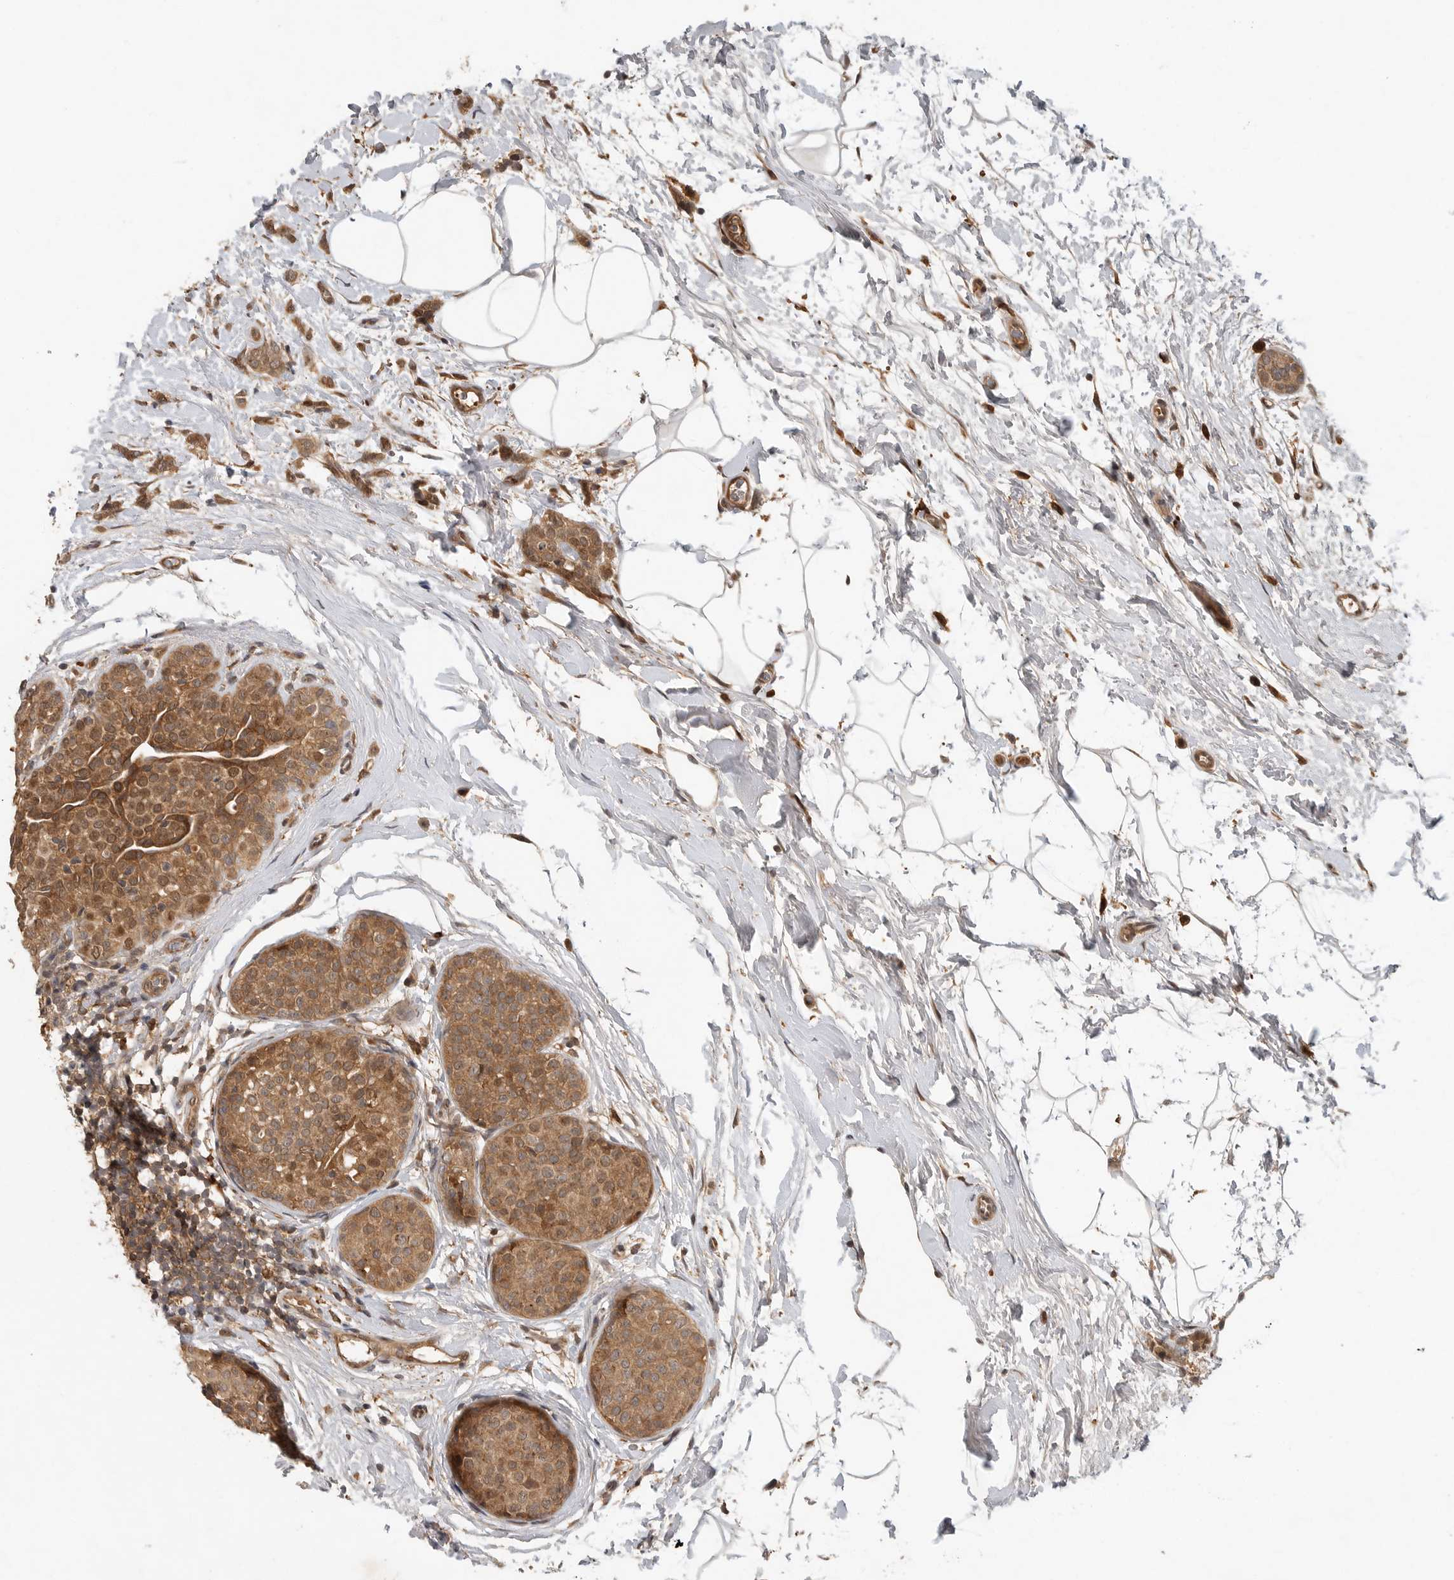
{"staining": {"intensity": "moderate", "quantity": ">75%", "location": "cytoplasmic/membranous"}, "tissue": "breast cancer", "cell_type": "Tumor cells", "image_type": "cancer", "snomed": [{"axis": "morphology", "description": "Lobular carcinoma, in situ"}, {"axis": "morphology", "description": "Lobular carcinoma"}, {"axis": "topography", "description": "Breast"}], "caption": "Immunohistochemistry micrograph of neoplastic tissue: human breast lobular carcinoma stained using immunohistochemistry exhibits medium levels of moderate protein expression localized specifically in the cytoplasmic/membranous of tumor cells, appearing as a cytoplasmic/membranous brown color.", "gene": "OSBPL9", "patient": {"sex": "female", "age": 41}}